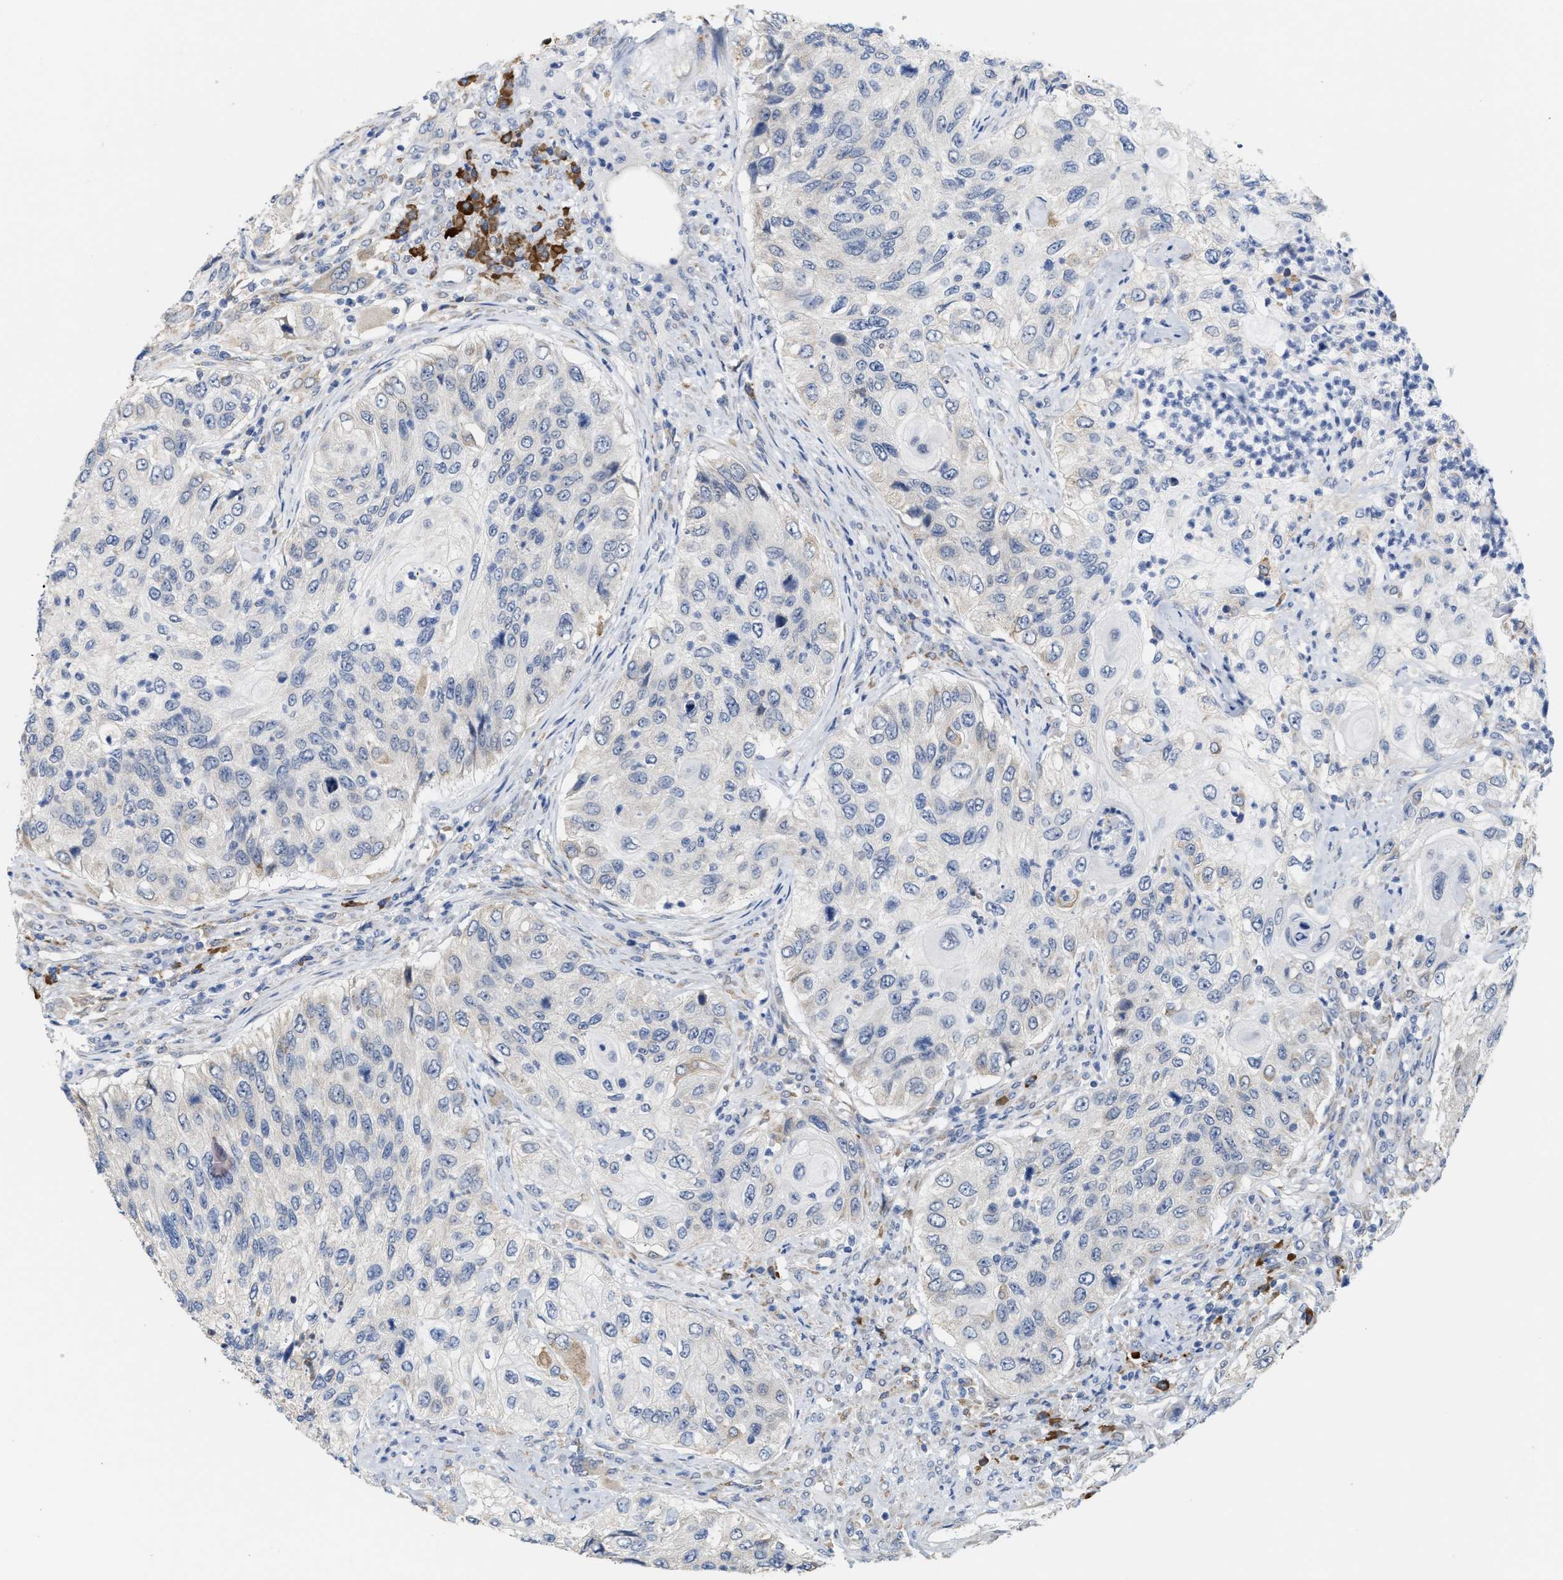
{"staining": {"intensity": "negative", "quantity": "none", "location": "none"}, "tissue": "urothelial cancer", "cell_type": "Tumor cells", "image_type": "cancer", "snomed": [{"axis": "morphology", "description": "Urothelial carcinoma, High grade"}, {"axis": "topography", "description": "Urinary bladder"}], "caption": "A high-resolution micrograph shows immunohistochemistry staining of urothelial cancer, which shows no significant staining in tumor cells. The staining was performed using DAB to visualize the protein expression in brown, while the nuclei were stained in blue with hematoxylin (Magnification: 20x).", "gene": "RYR2", "patient": {"sex": "female", "age": 60}}